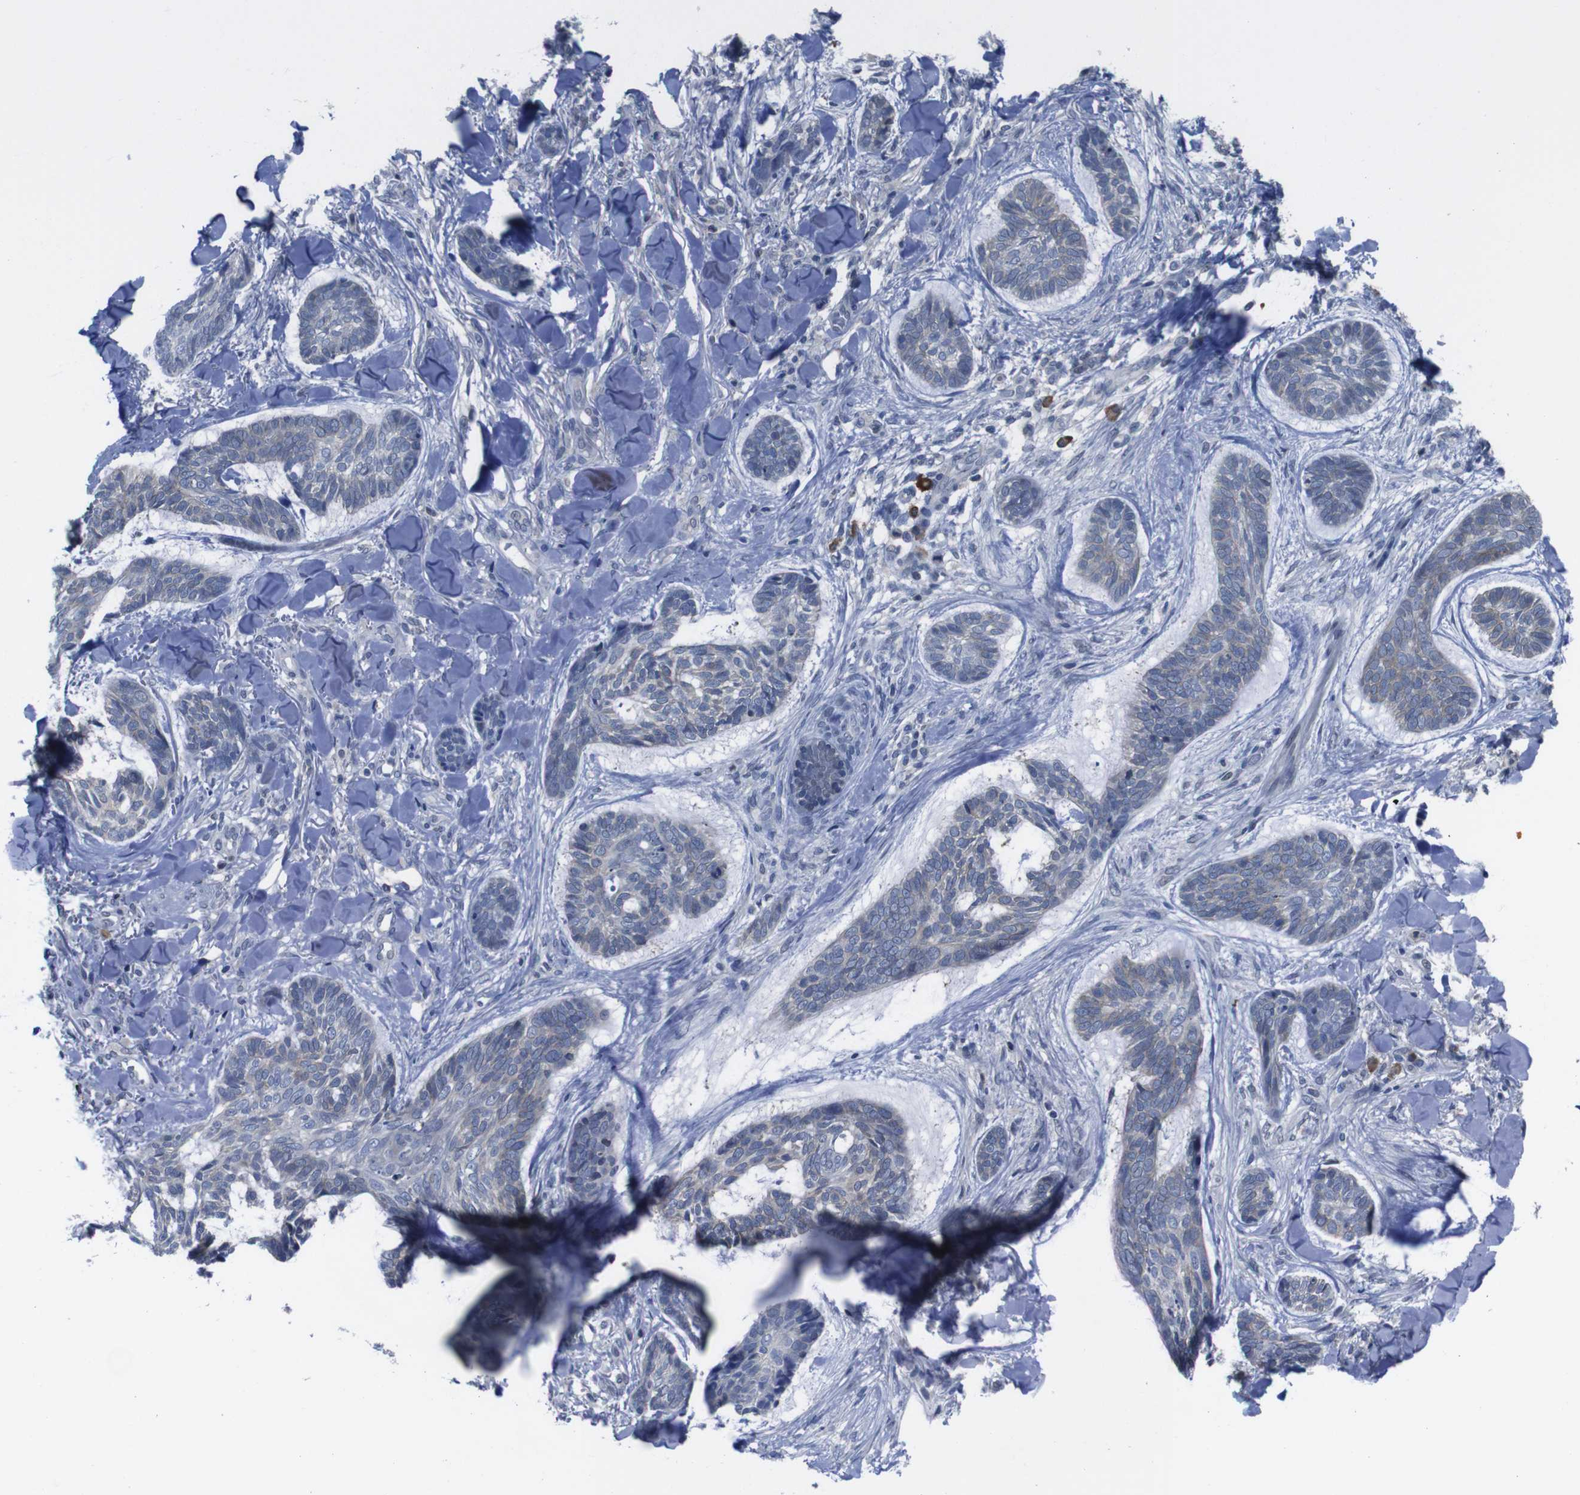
{"staining": {"intensity": "weak", "quantity": "<25%", "location": "cytoplasmic/membranous"}, "tissue": "skin cancer", "cell_type": "Tumor cells", "image_type": "cancer", "snomed": [{"axis": "morphology", "description": "Basal cell carcinoma"}, {"axis": "topography", "description": "Skin"}], "caption": "DAB (3,3'-diaminobenzidine) immunohistochemical staining of human skin basal cell carcinoma reveals no significant positivity in tumor cells.", "gene": "SEMA4B", "patient": {"sex": "male", "age": 43}}